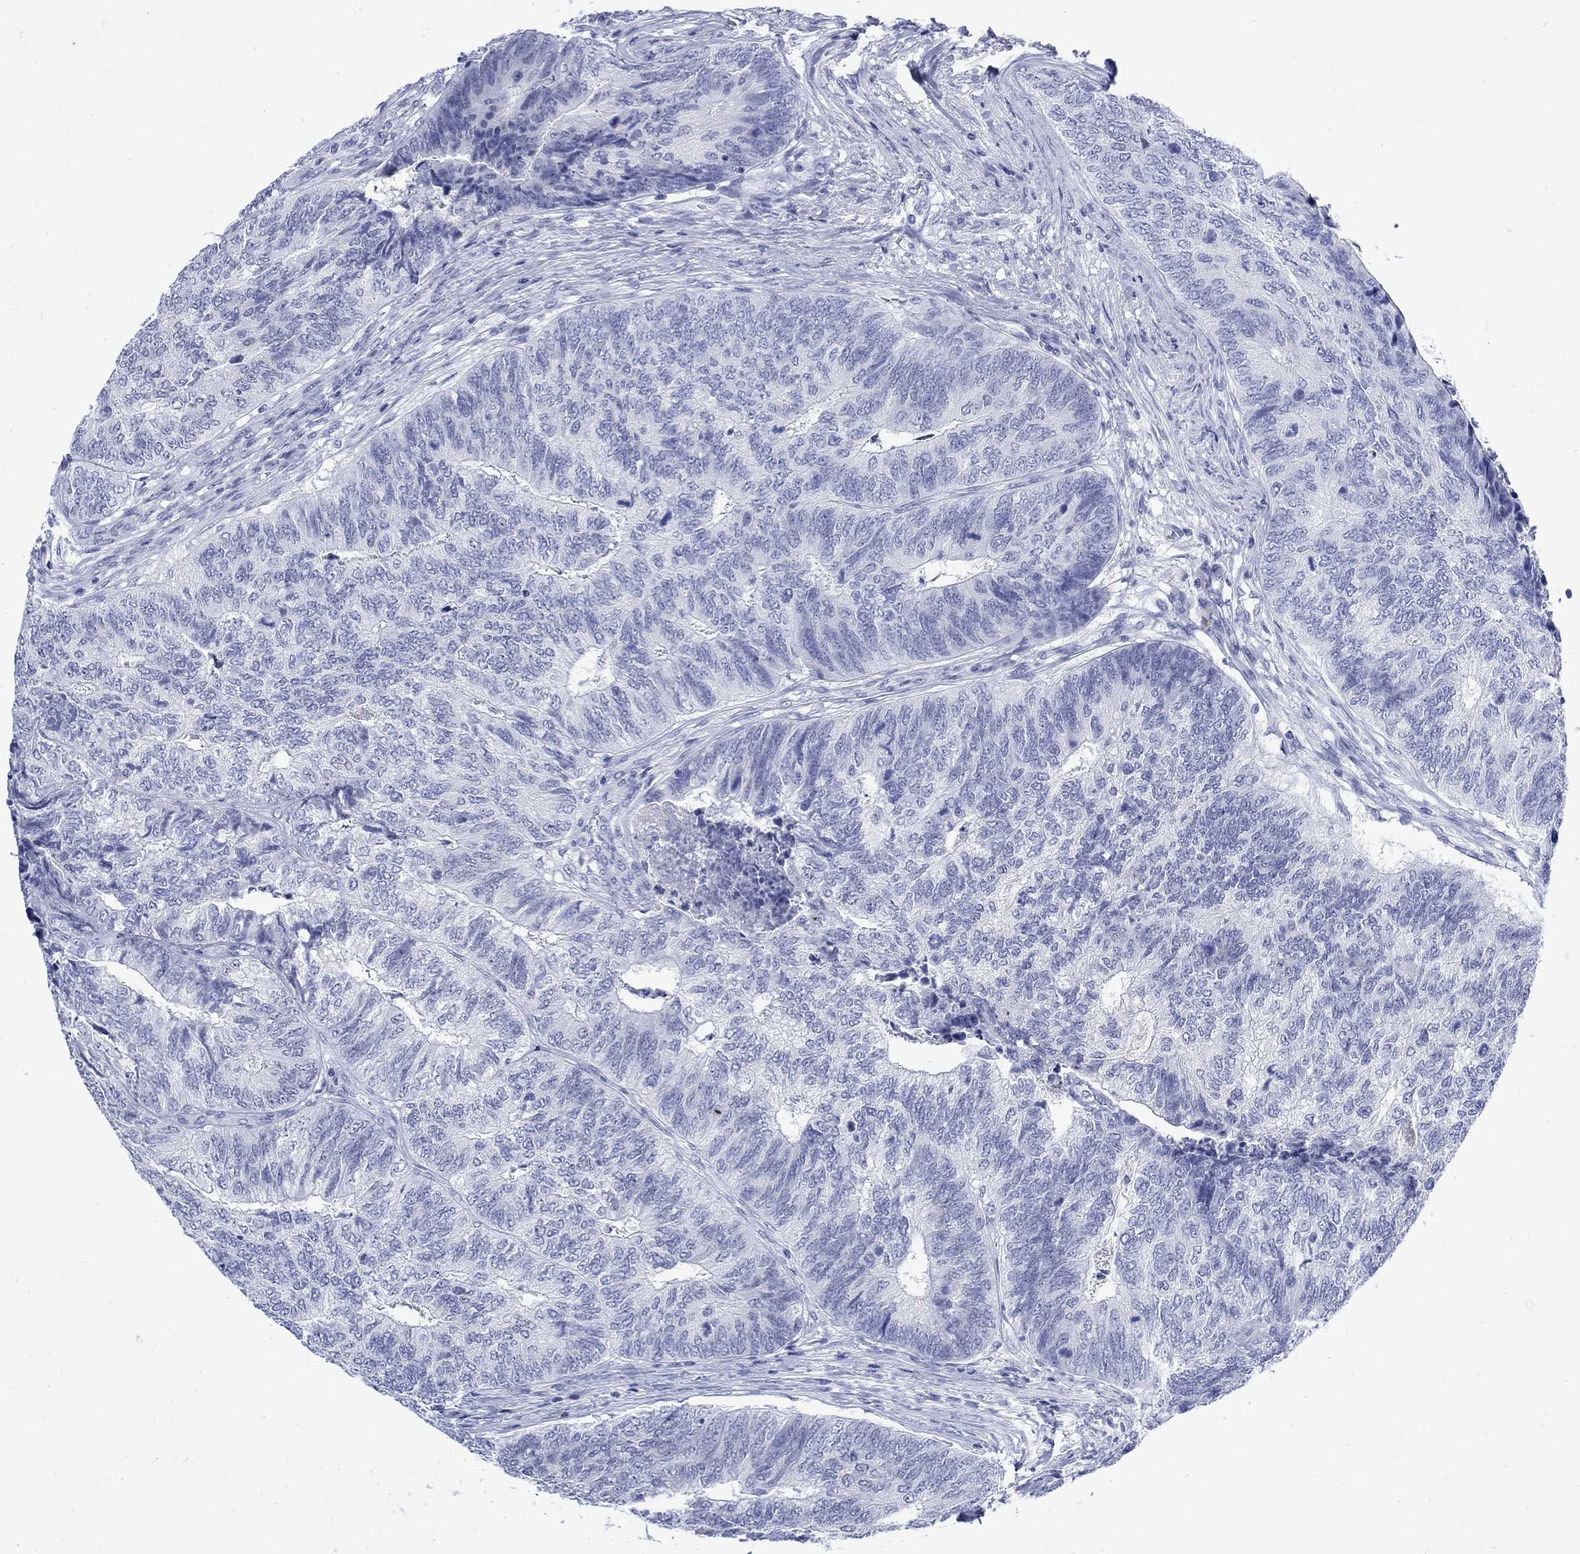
{"staining": {"intensity": "negative", "quantity": "none", "location": "none"}, "tissue": "colorectal cancer", "cell_type": "Tumor cells", "image_type": "cancer", "snomed": [{"axis": "morphology", "description": "Adenocarcinoma, NOS"}, {"axis": "topography", "description": "Colon"}], "caption": "Tumor cells show no significant positivity in colorectal cancer. Nuclei are stained in blue.", "gene": "KRT76", "patient": {"sex": "female", "age": 67}}